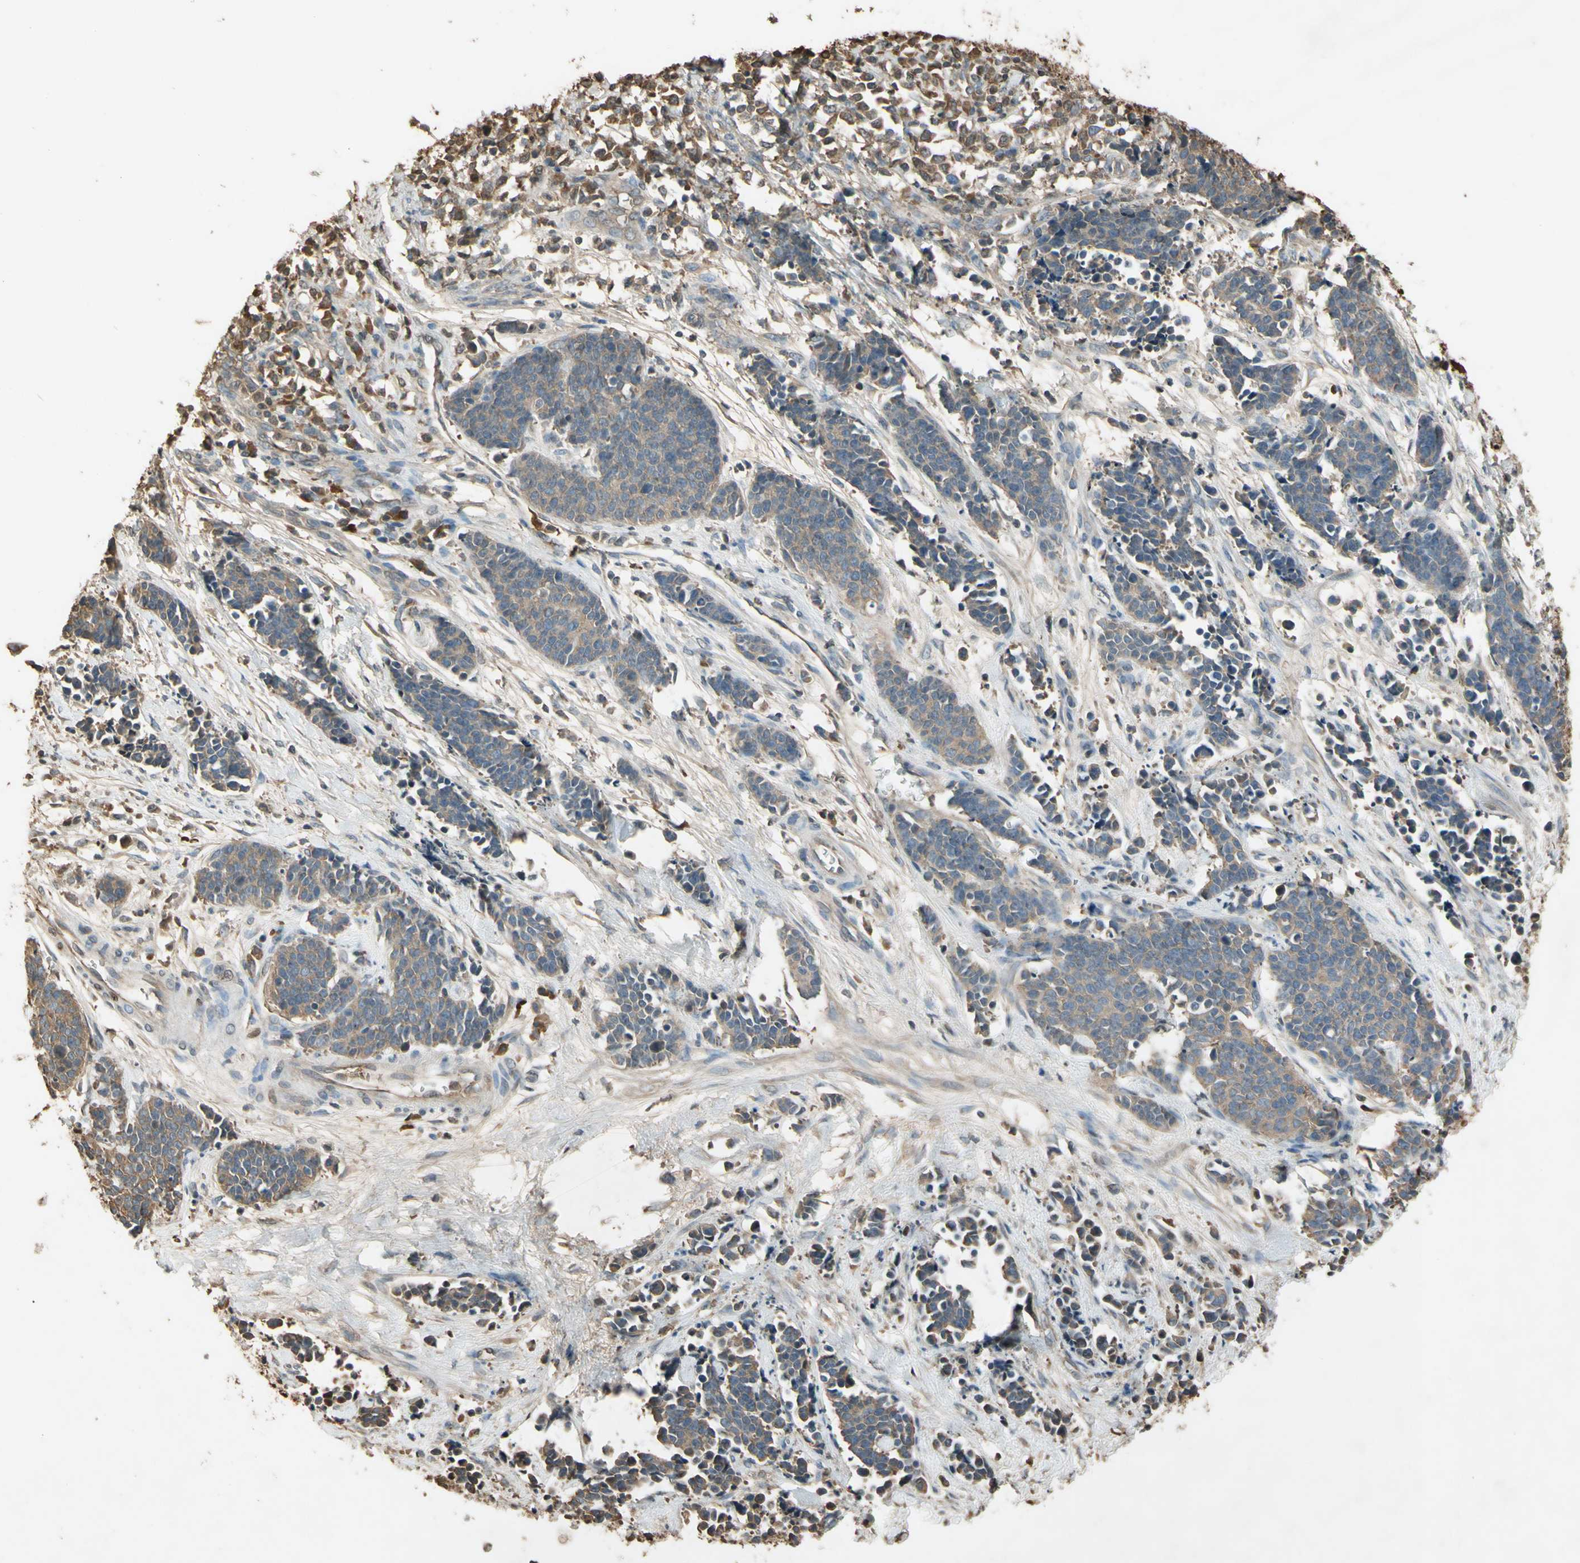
{"staining": {"intensity": "weak", "quantity": ">75%", "location": "cytoplasmic/membranous"}, "tissue": "cervical cancer", "cell_type": "Tumor cells", "image_type": "cancer", "snomed": [{"axis": "morphology", "description": "Squamous cell carcinoma, NOS"}, {"axis": "topography", "description": "Cervix"}], "caption": "Human cervical cancer stained with a brown dye reveals weak cytoplasmic/membranous positive expression in approximately >75% of tumor cells.", "gene": "TIMP2", "patient": {"sex": "female", "age": 35}}